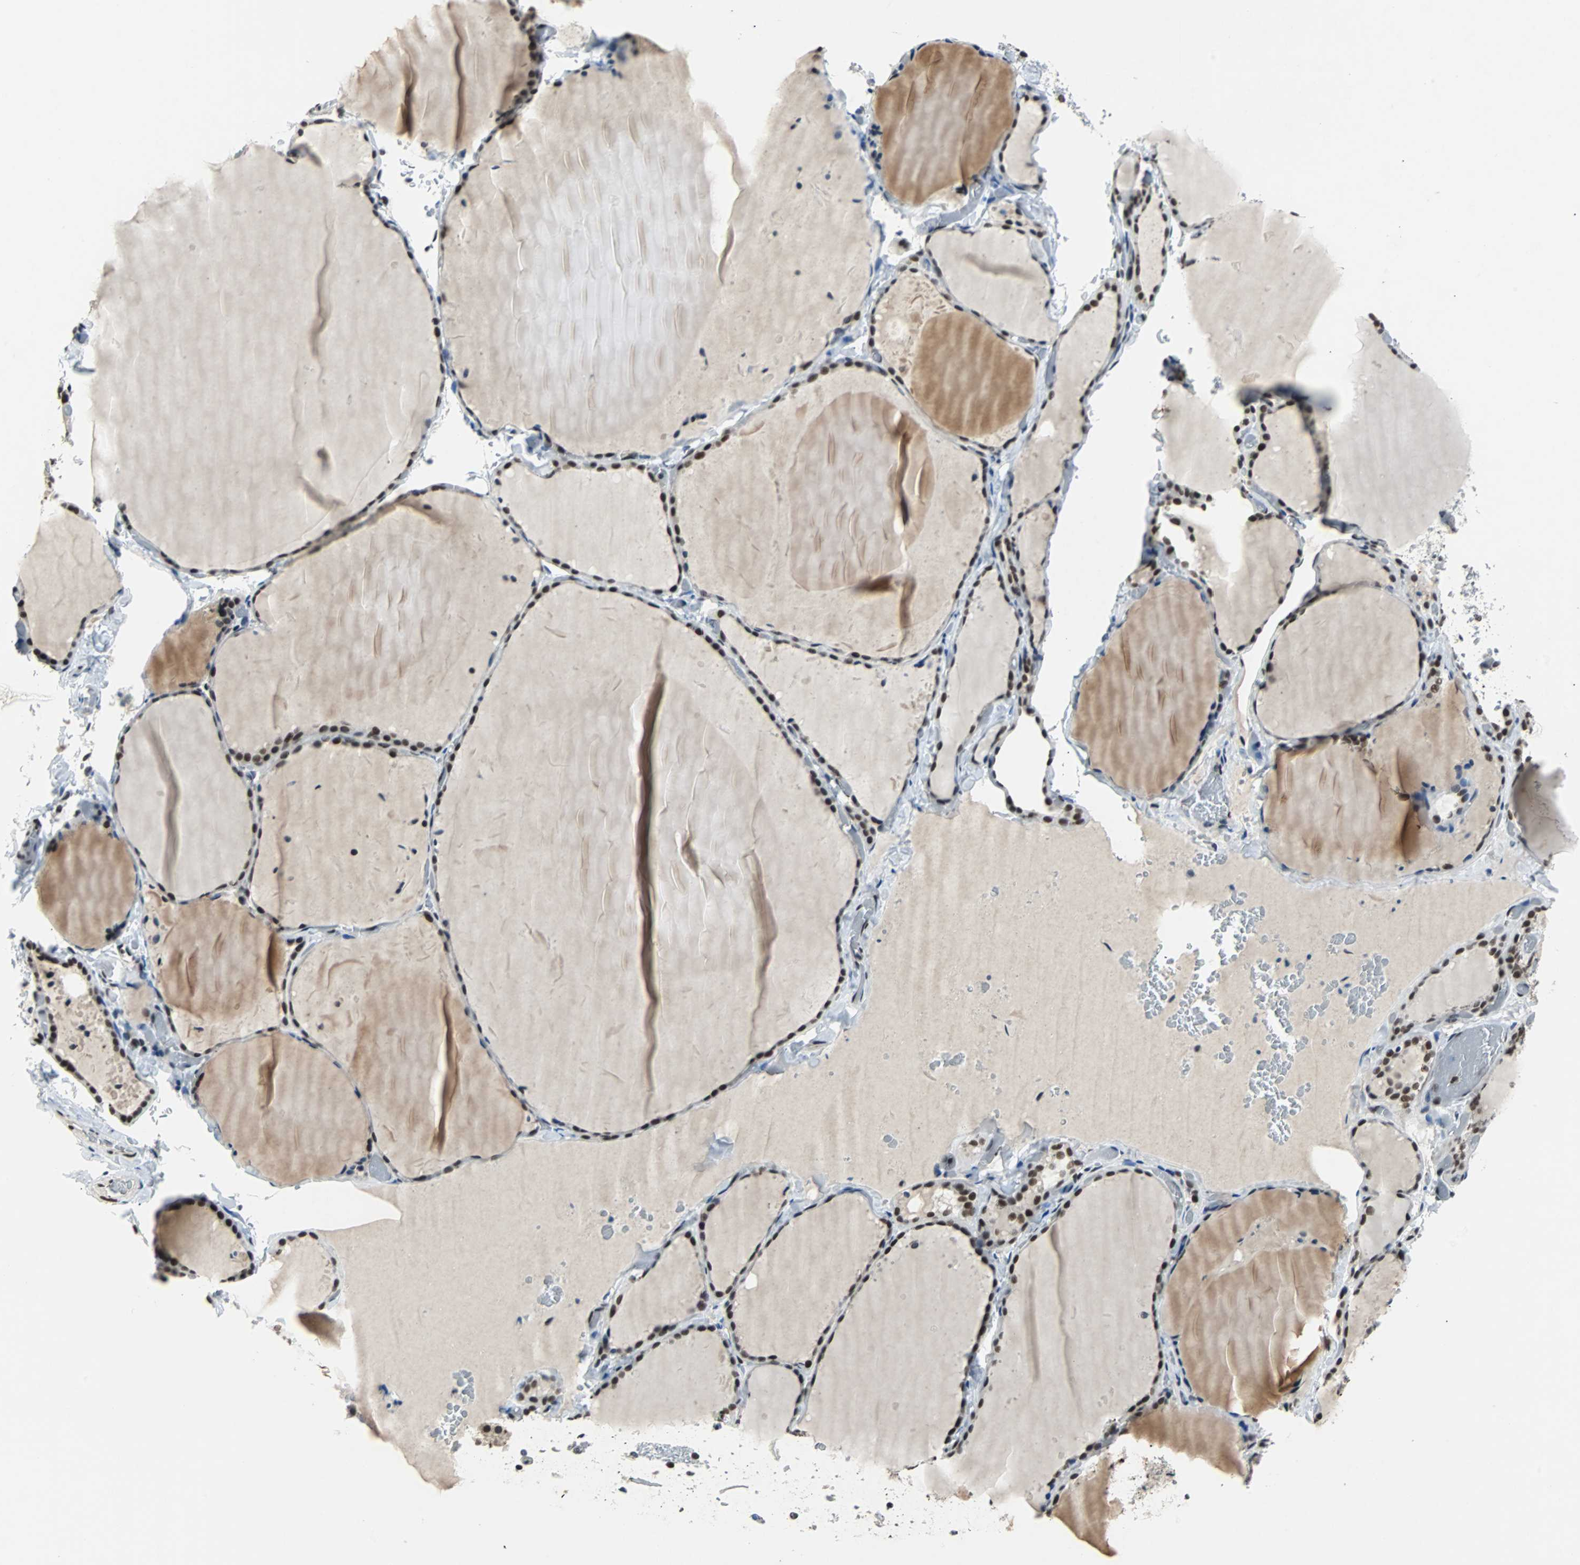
{"staining": {"intensity": "strong", "quantity": ">75%", "location": "nuclear"}, "tissue": "thyroid gland", "cell_type": "Glandular cells", "image_type": "normal", "snomed": [{"axis": "morphology", "description": "Normal tissue, NOS"}, {"axis": "topography", "description": "Thyroid gland"}], "caption": "A brown stain highlights strong nuclear positivity of a protein in glandular cells of unremarkable human thyroid gland. The staining is performed using DAB brown chromogen to label protein expression. The nuclei are counter-stained blue using hematoxylin.", "gene": "GATAD2A", "patient": {"sex": "female", "age": 22}}